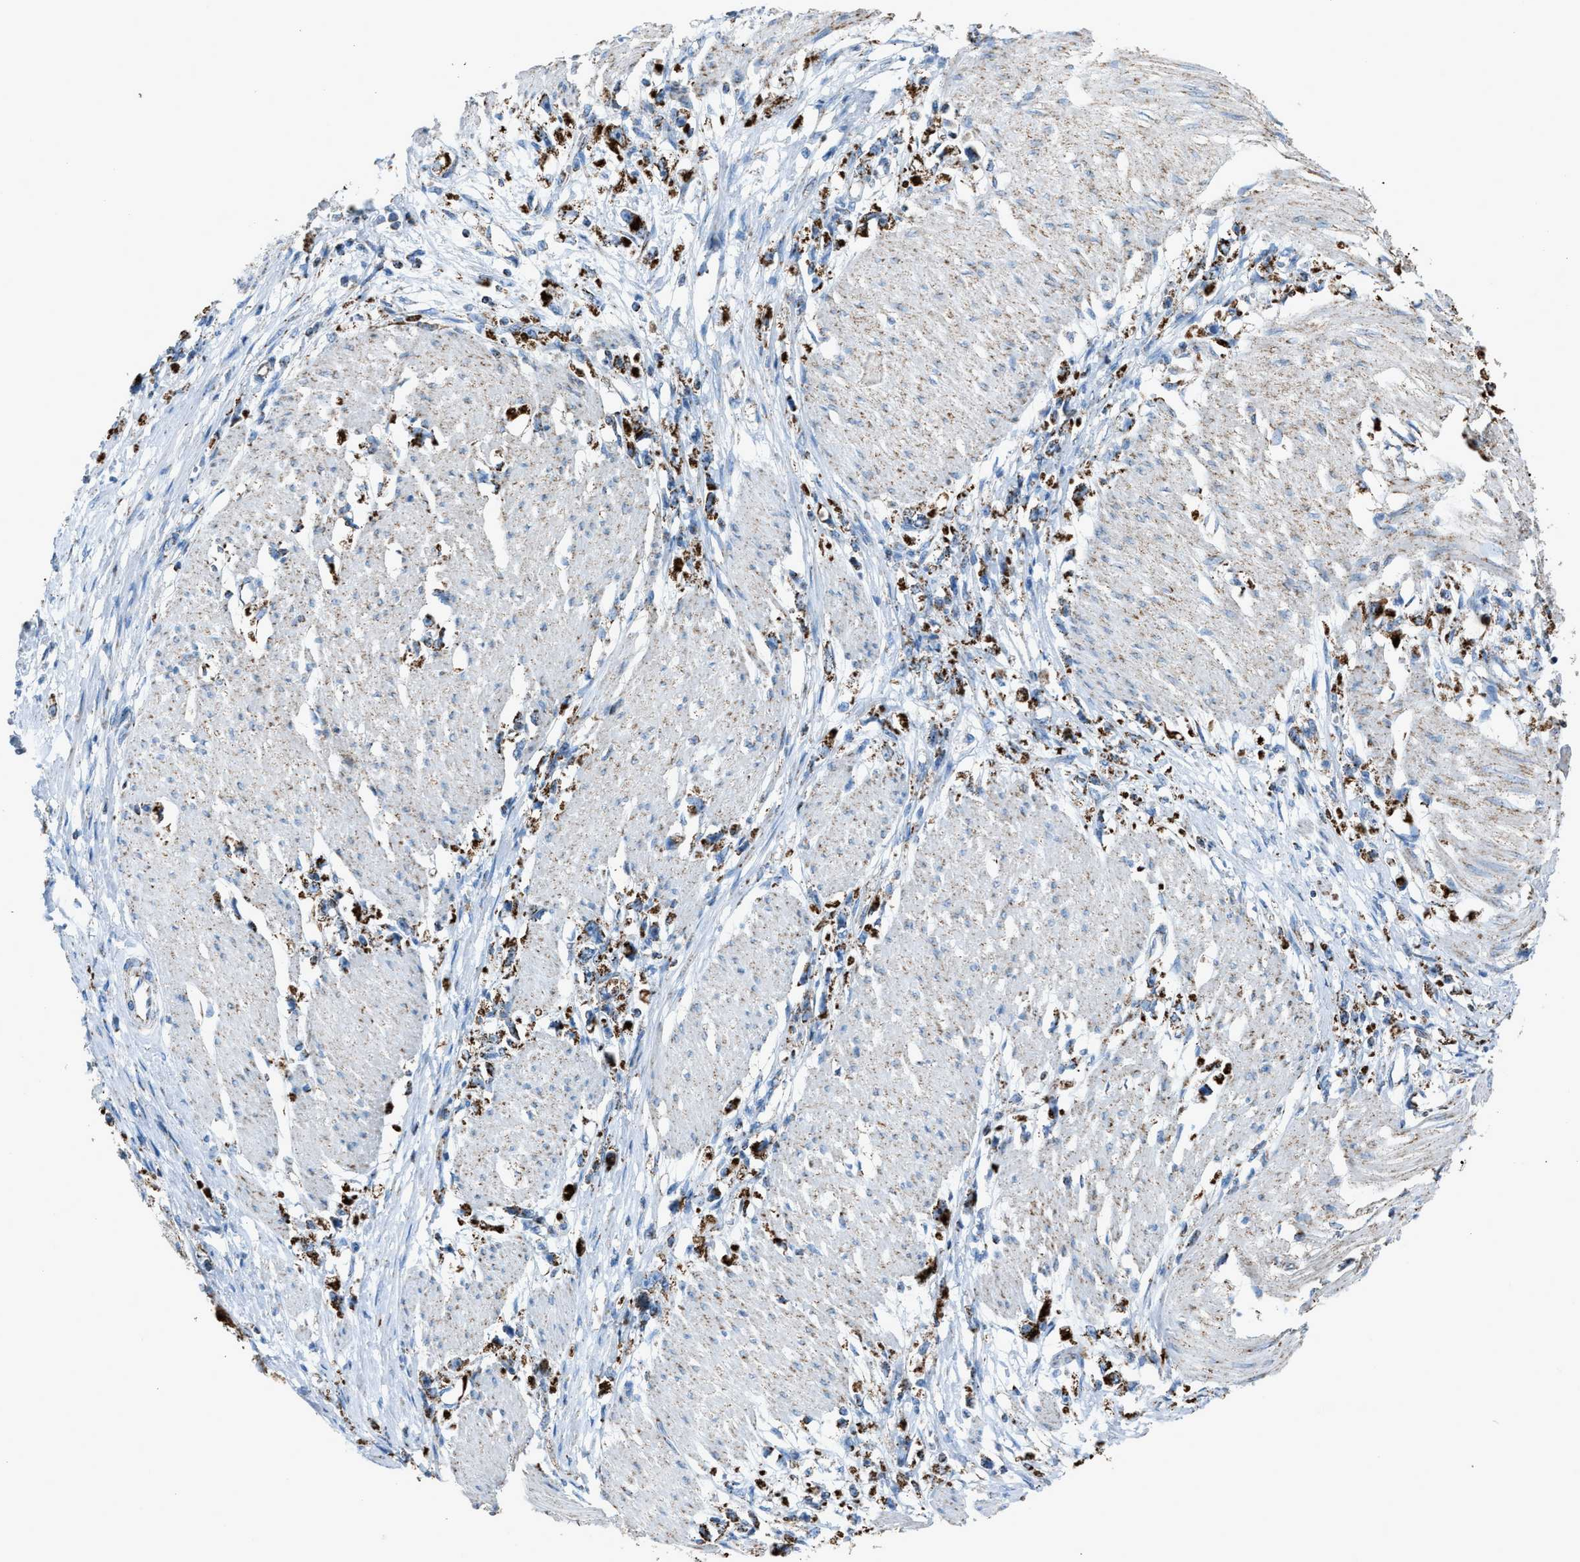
{"staining": {"intensity": "strong", "quantity": ">75%", "location": "cytoplasmic/membranous"}, "tissue": "stomach cancer", "cell_type": "Tumor cells", "image_type": "cancer", "snomed": [{"axis": "morphology", "description": "Adenocarcinoma, NOS"}, {"axis": "topography", "description": "Stomach"}], "caption": "Strong cytoplasmic/membranous staining is appreciated in about >75% of tumor cells in stomach cancer (adenocarcinoma).", "gene": "MDH2", "patient": {"sex": "female", "age": 59}}